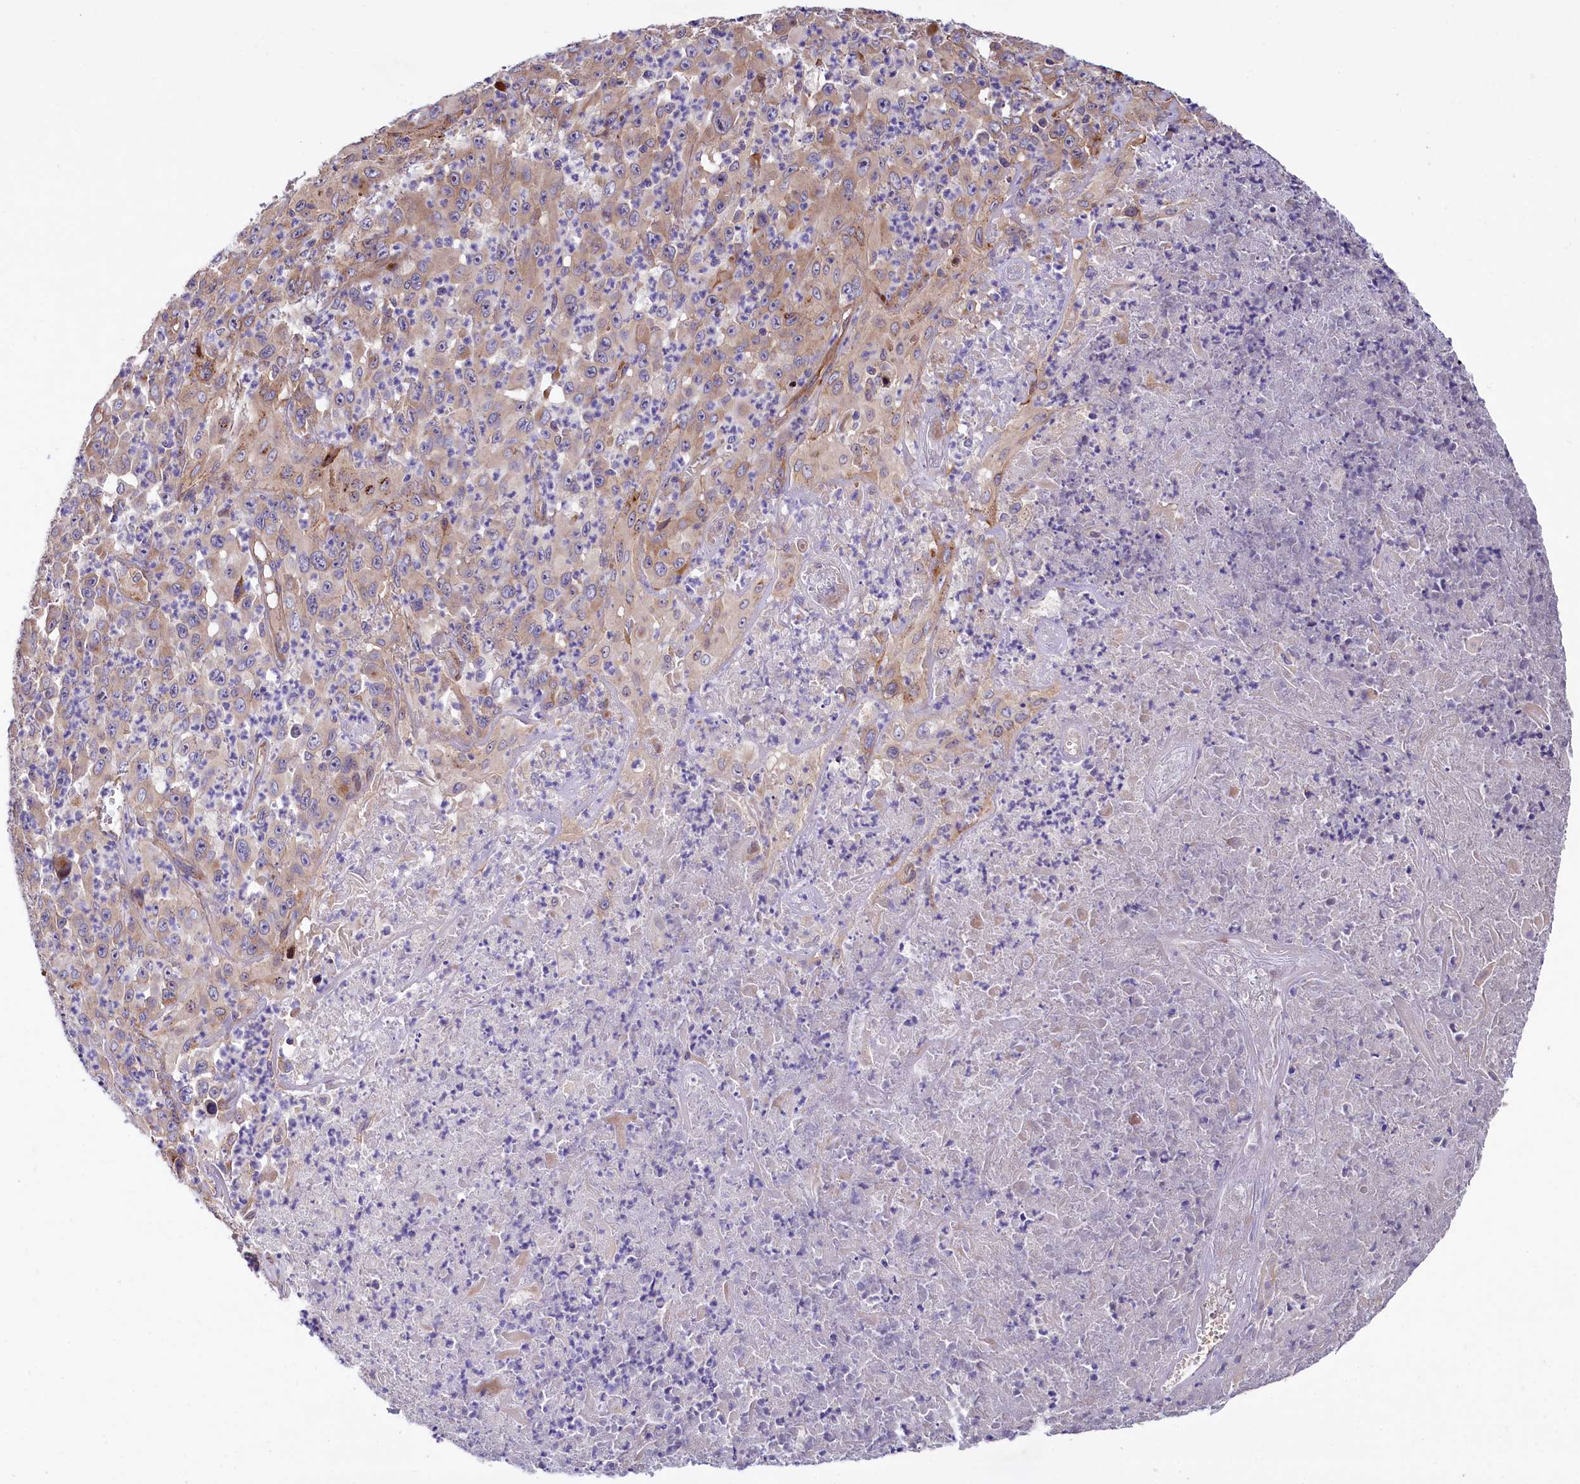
{"staining": {"intensity": "strong", "quantity": "25%-75%", "location": "cytoplasmic/membranous,nuclear"}, "tissue": "melanoma", "cell_type": "Tumor cells", "image_type": "cancer", "snomed": [{"axis": "morphology", "description": "Malignant melanoma, Metastatic site"}, {"axis": "topography", "description": "Brain"}], "caption": "Melanoma stained with a protein marker reveals strong staining in tumor cells.", "gene": "PDZRN3", "patient": {"sex": "female", "age": 53}}